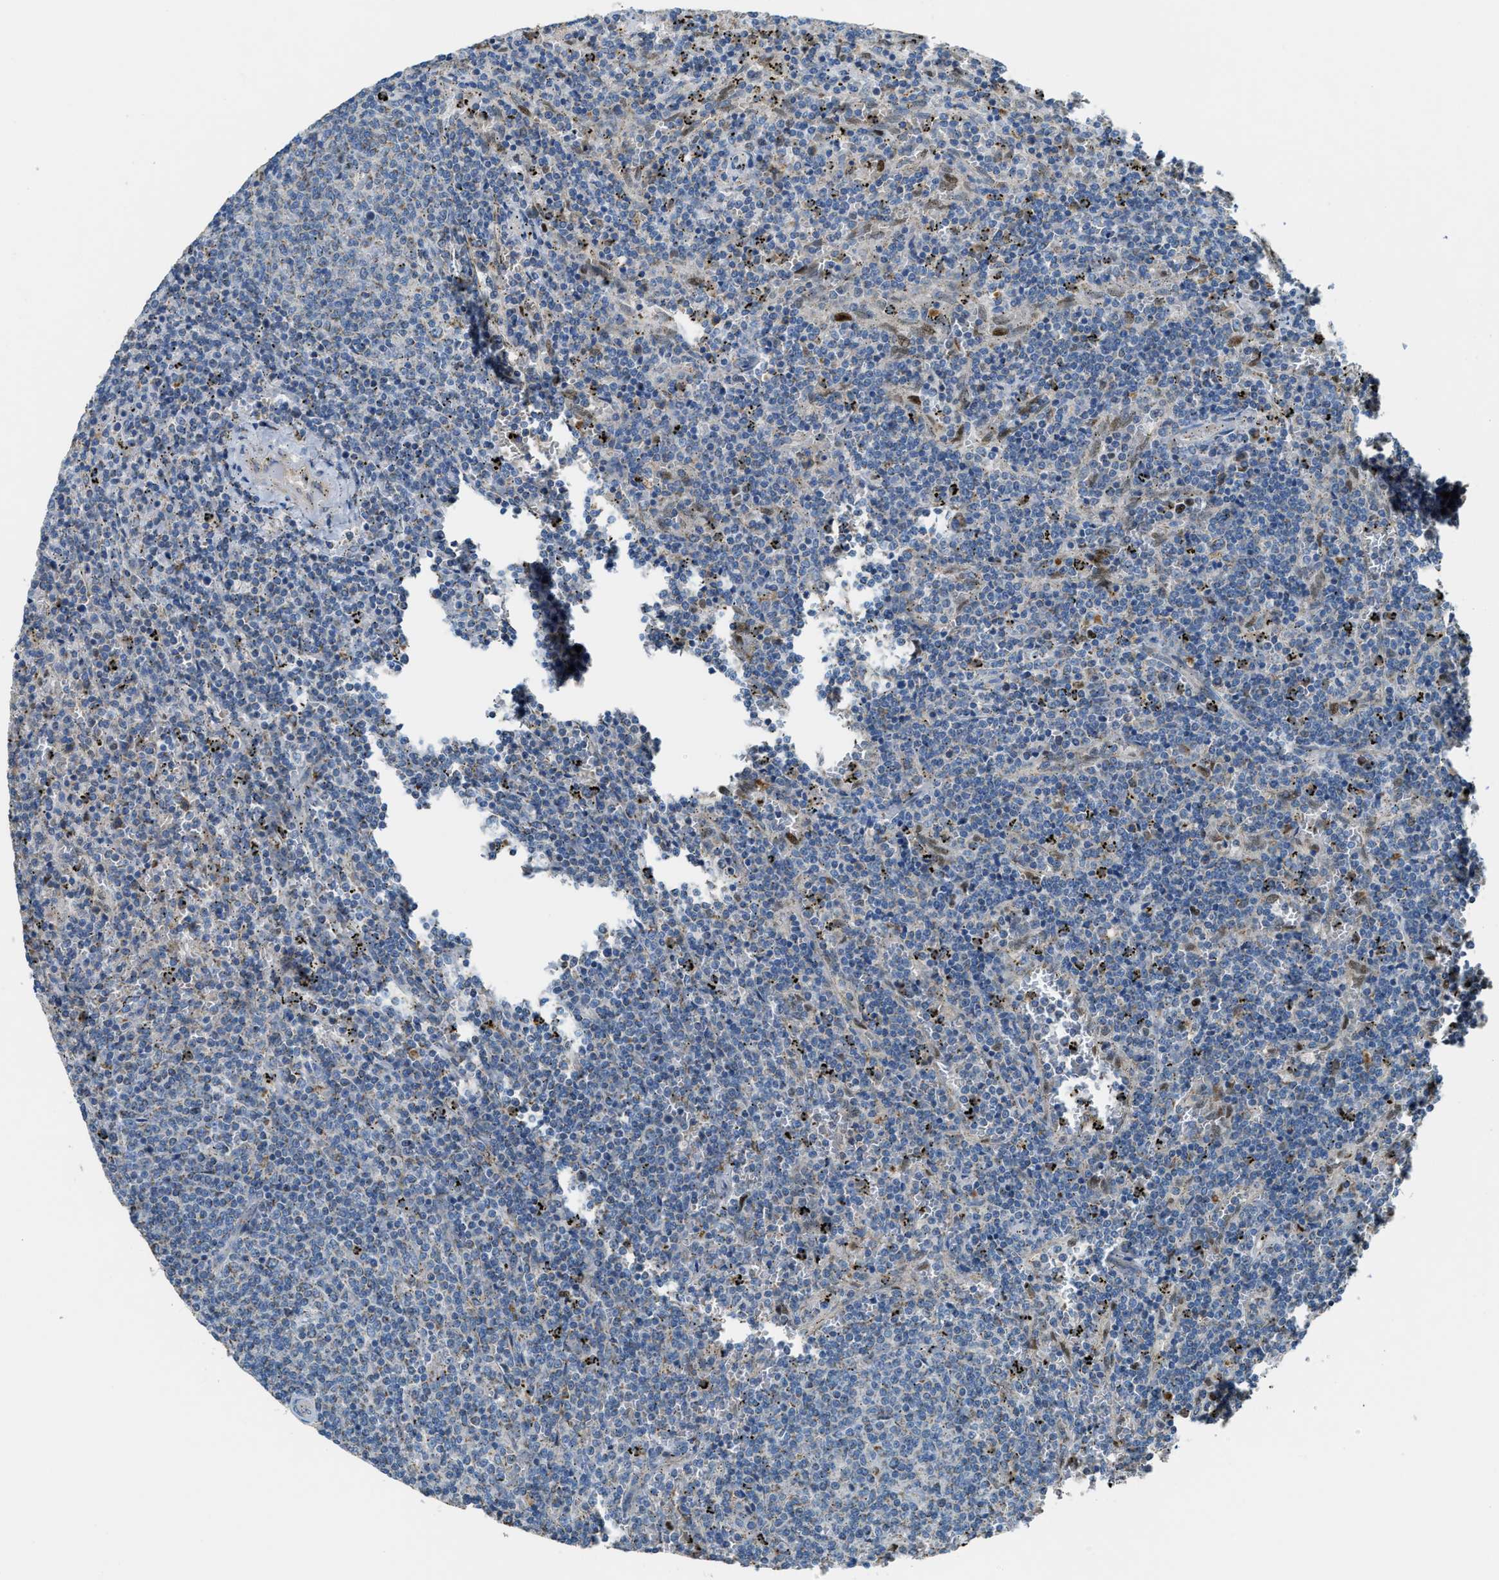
{"staining": {"intensity": "weak", "quantity": "<25%", "location": "cytoplasmic/membranous"}, "tissue": "lymphoma", "cell_type": "Tumor cells", "image_type": "cancer", "snomed": [{"axis": "morphology", "description": "Malignant lymphoma, non-Hodgkin's type, Low grade"}, {"axis": "topography", "description": "Spleen"}], "caption": "An image of human lymphoma is negative for staining in tumor cells.", "gene": "SLC25A11", "patient": {"sex": "female", "age": 50}}